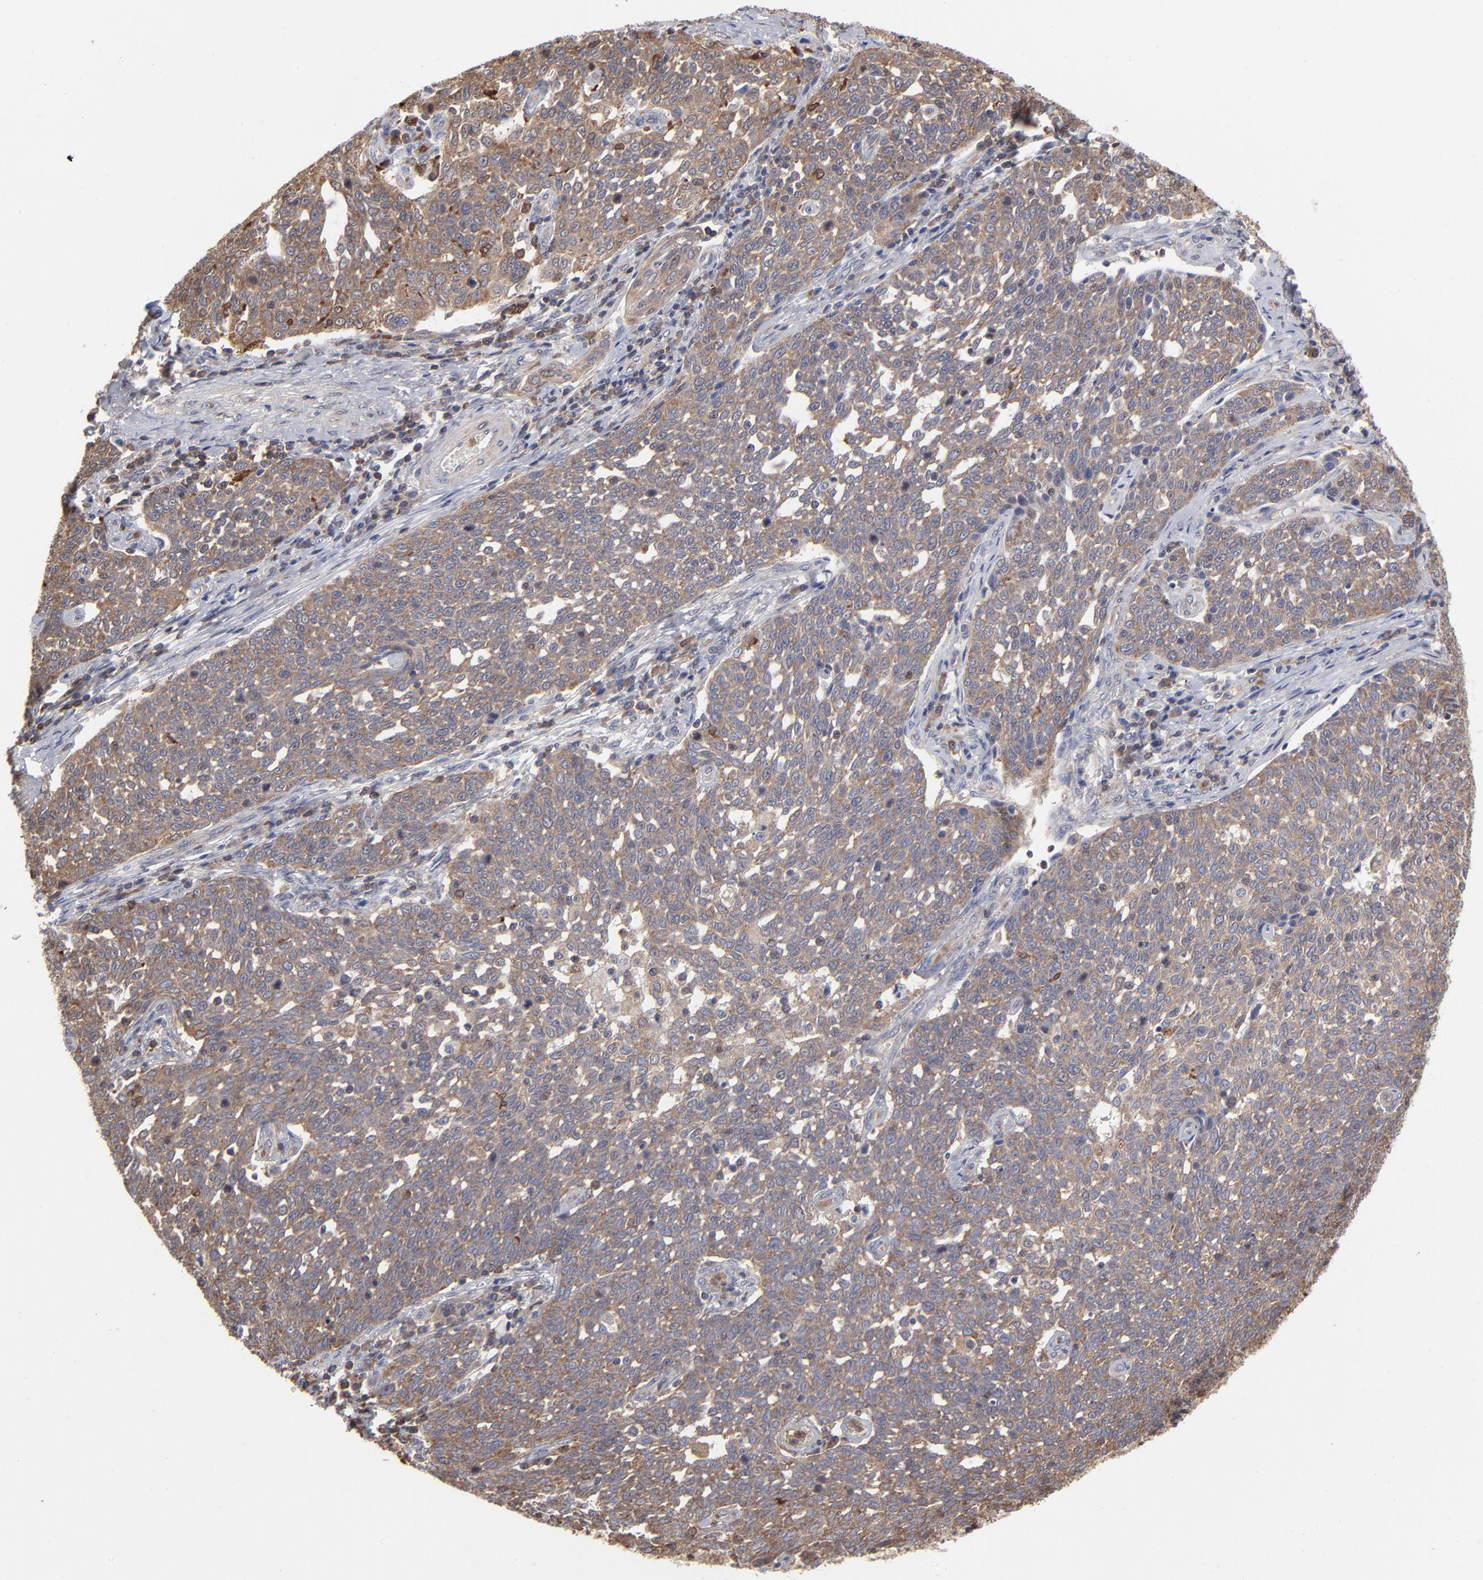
{"staining": {"intensity": "moderate", "quantity": ">75%", "location": "cytoplasmic/membranous"}, "tissue": "cervical cancer", "cell_type": "Tumor cells", "image_type": "cancer", "snomed": [{"axis": "morphology", "description": "Squamous cell carcinoma, NOS"}, {"axis": "topography", "description": "Cervix"}], "caption": "This is an image of immunohistochemistry staining of cervical cancer, which shows moderate expression in the cytoplasmic/membranous of tumor cells.", "gene": "MAP2K1", "patient": {"sex": "female", "age": 34}}